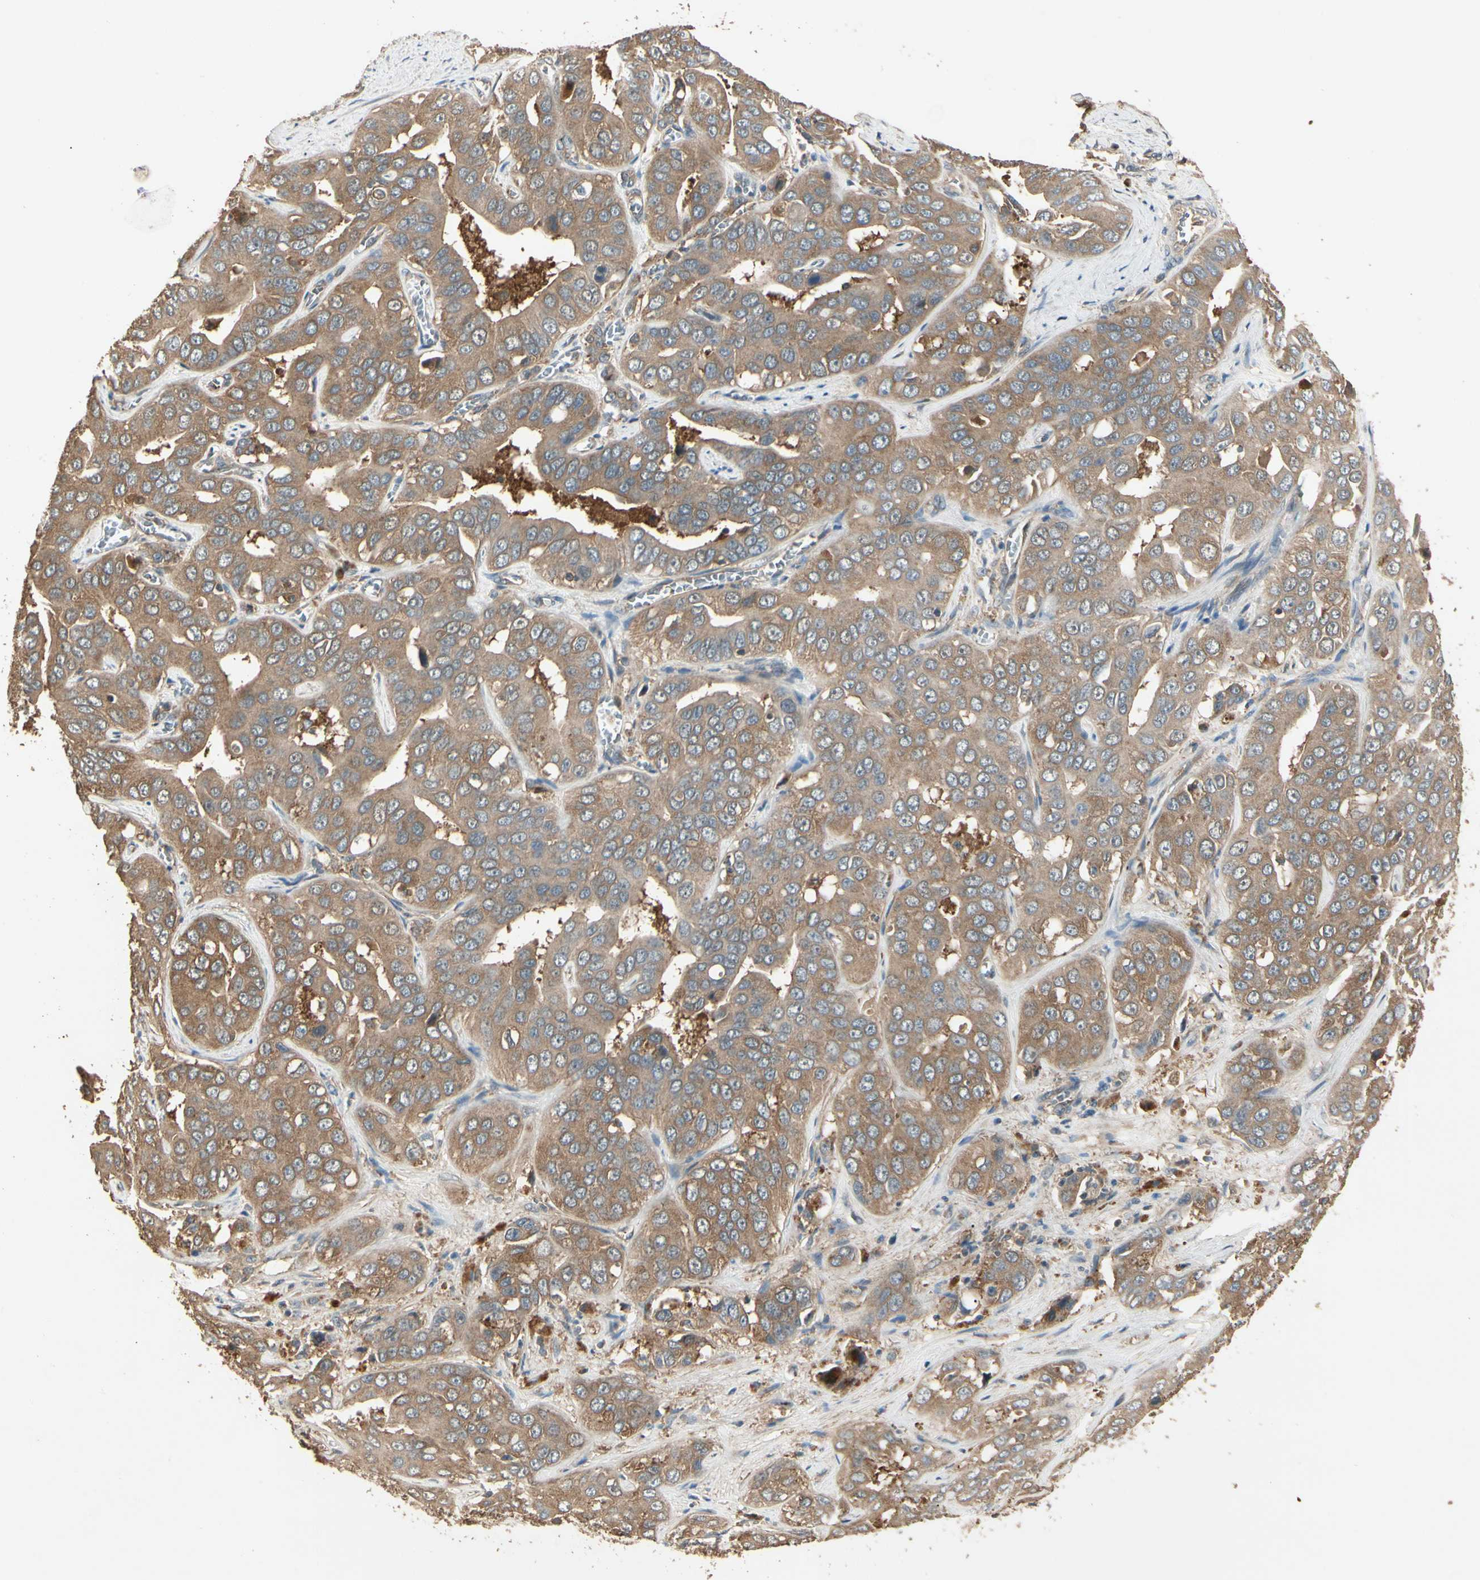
{"staining": {"intensity": "moderate", "quantity": ">75%", "location": "cytoplasmic/membranous"}, "tissue": "liver cancer", "cell_type": "Tumor cells", "image_type": "cancer", "snomed": [{"axis": "morphology", "description": "Cholangiocarcinoma"}, {"axis": "topography", "description": "Liver"}], "caption": "Protein staining shows moderate cytoplasmic/membranous expression in approximately >75% of tumor cells in liver cancer (cholangiocarcinoma). Immunohistochemistry (ihc) stains the protein in brown and the nuclei are stained blue.", "gene": "CCT7", "patient": {"sex": "female", "age": 52}}